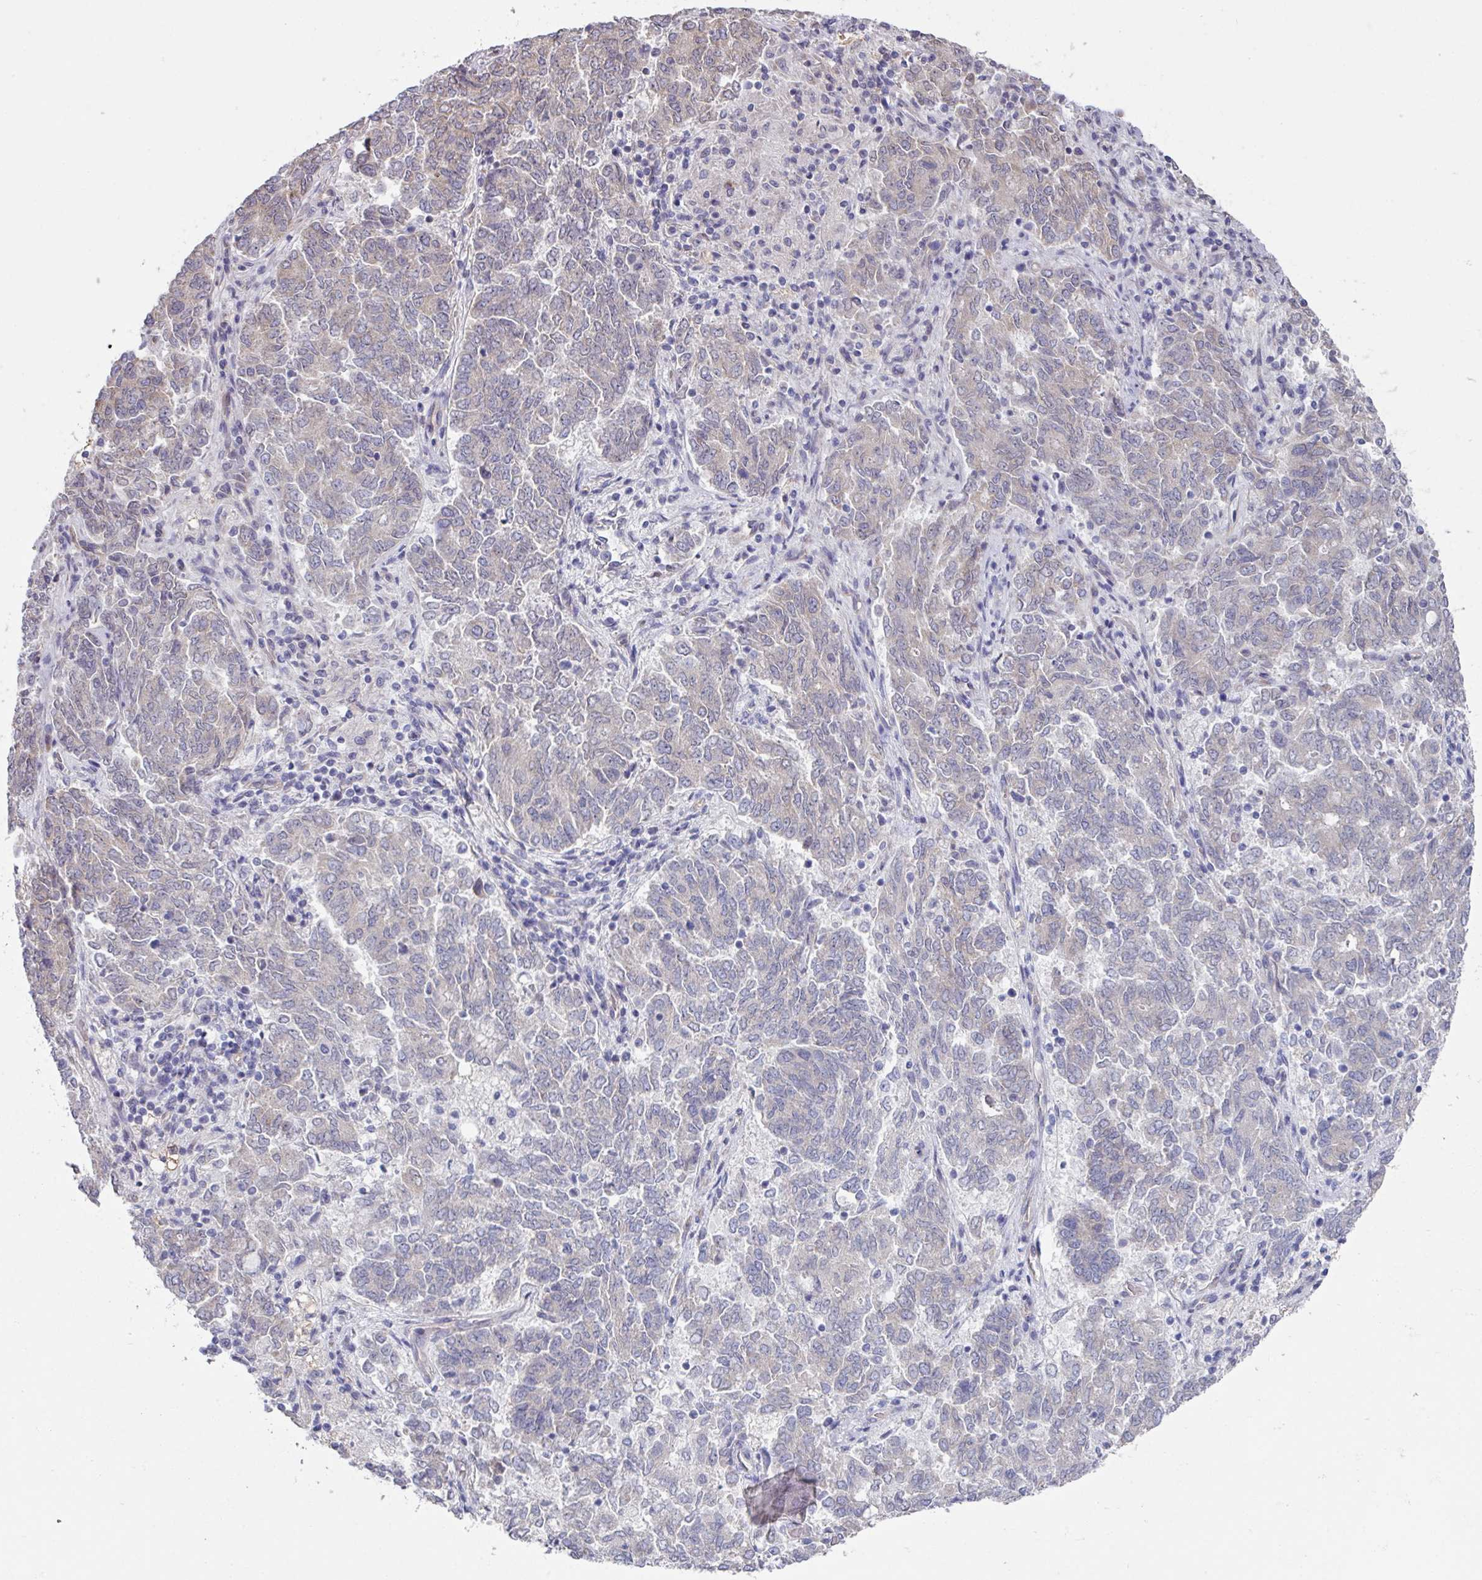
{"staining": {"intensity": "negative", "quantity": "none", "location": "none"}, "tissue": "endometrial cancer", "cell_type": "Tumor cells", "image_type": "cancer", "snomed": [{"axis": "morphology", "description": "Adenocarcinoma, NOS"}, {"axis": "topography", "description": "Endometrium"}], "caption": "IHC of adenocarcinoma (endometrial) demonstrates no expression in tumor cells.", "gene": "TMED5", "patient": {"sex": "female", "age": 80}}